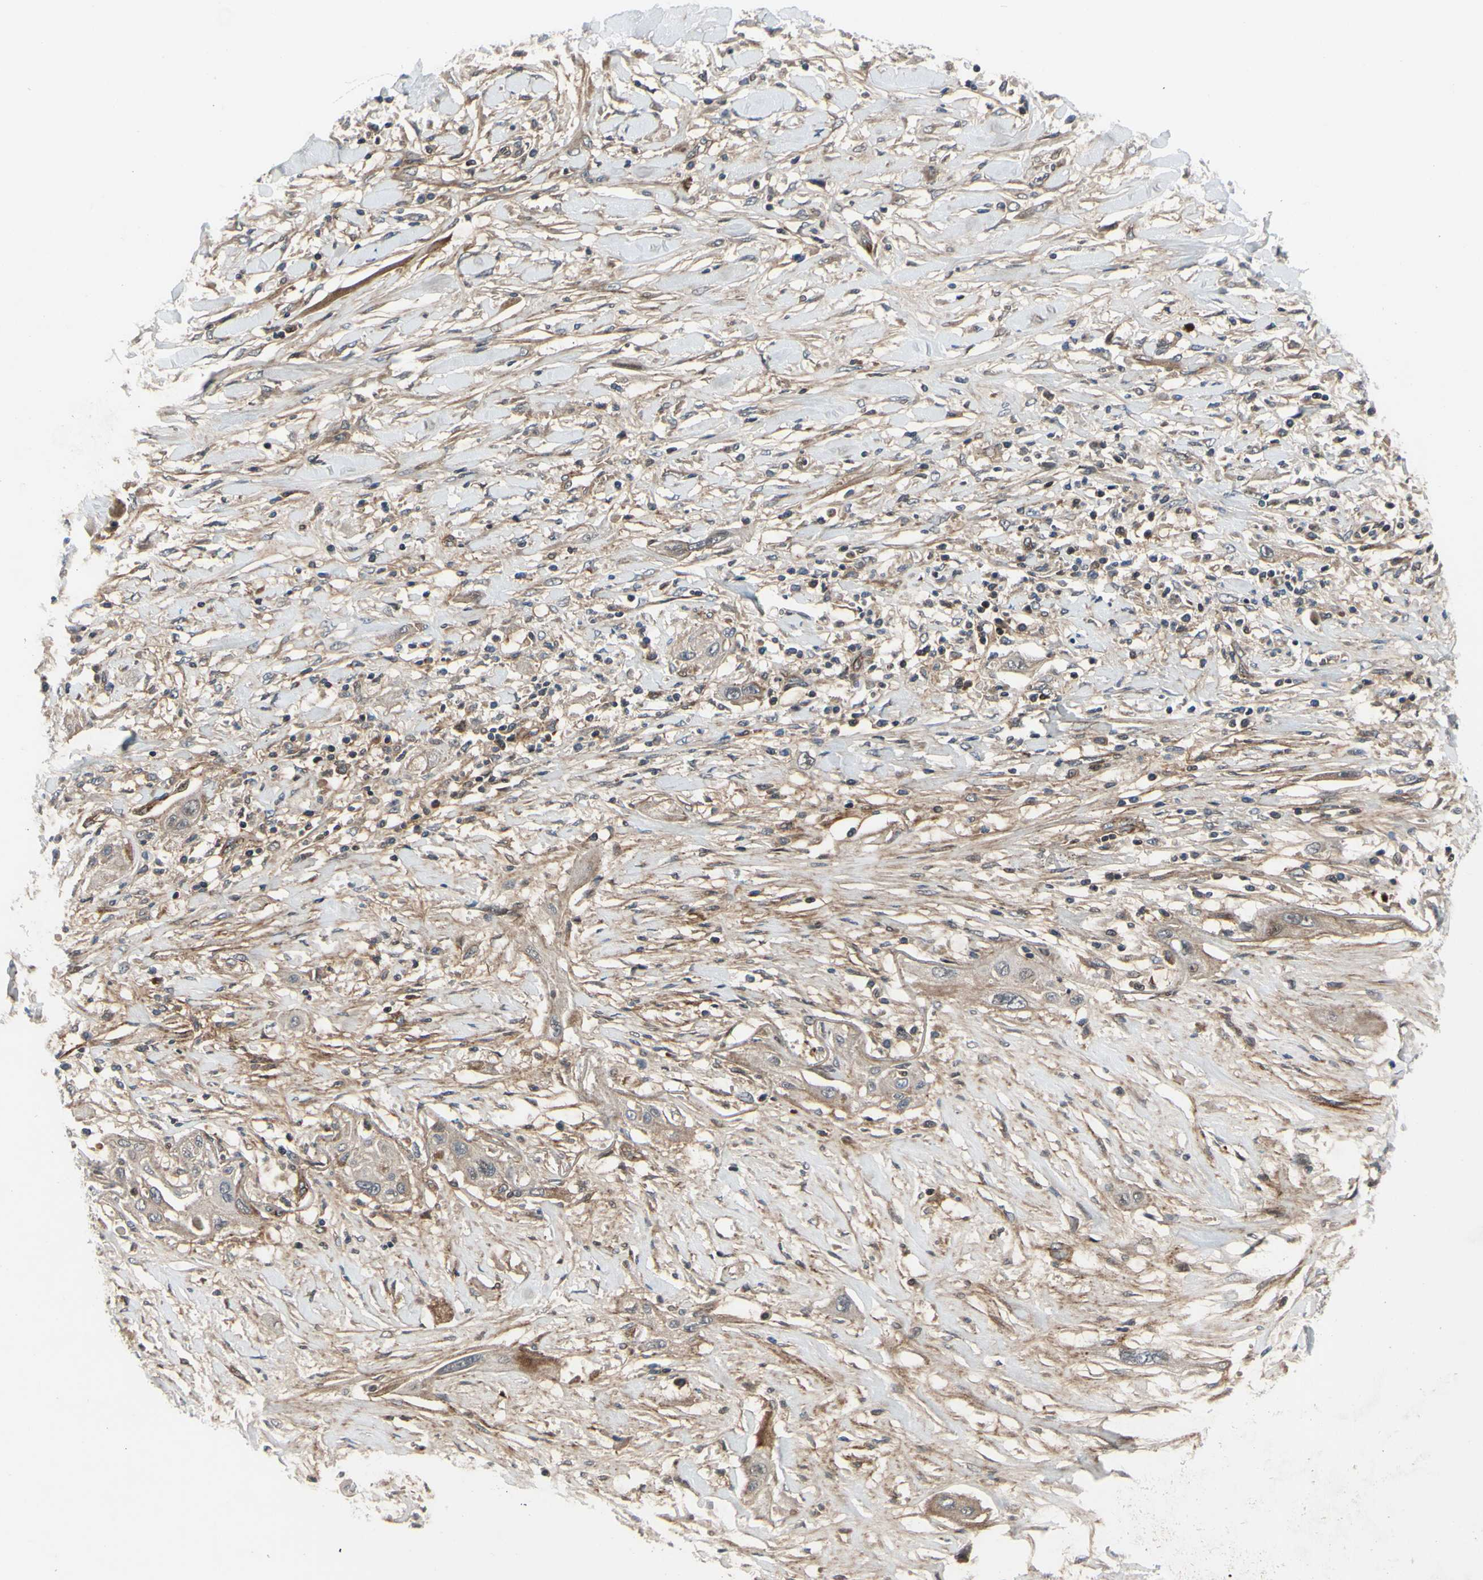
{"staining": {"intensity": "moderate", "quantity": ">75%", "location": "cytoplasmic/membranous"}, "tissue": "lung cancer", "cell_type": "Tumor cells", "image_type": "cancer", "snomed": [{"axis": "morphology", "description": "Squamous cell carcinoma, NOS"}, {"axis": "topography", "description": "Lung"}], "caption": "Protein analysis of squamous cell carcinoma (lung) tissue exhibits moderate cytoplasmic/membranous staining in approximately >75% of tumor cells. (brown staining indicates protein expression, while blue staining denotes nuclei).", "gene": "COMMD9", "patient": {"sex": "female", "age": 47}}